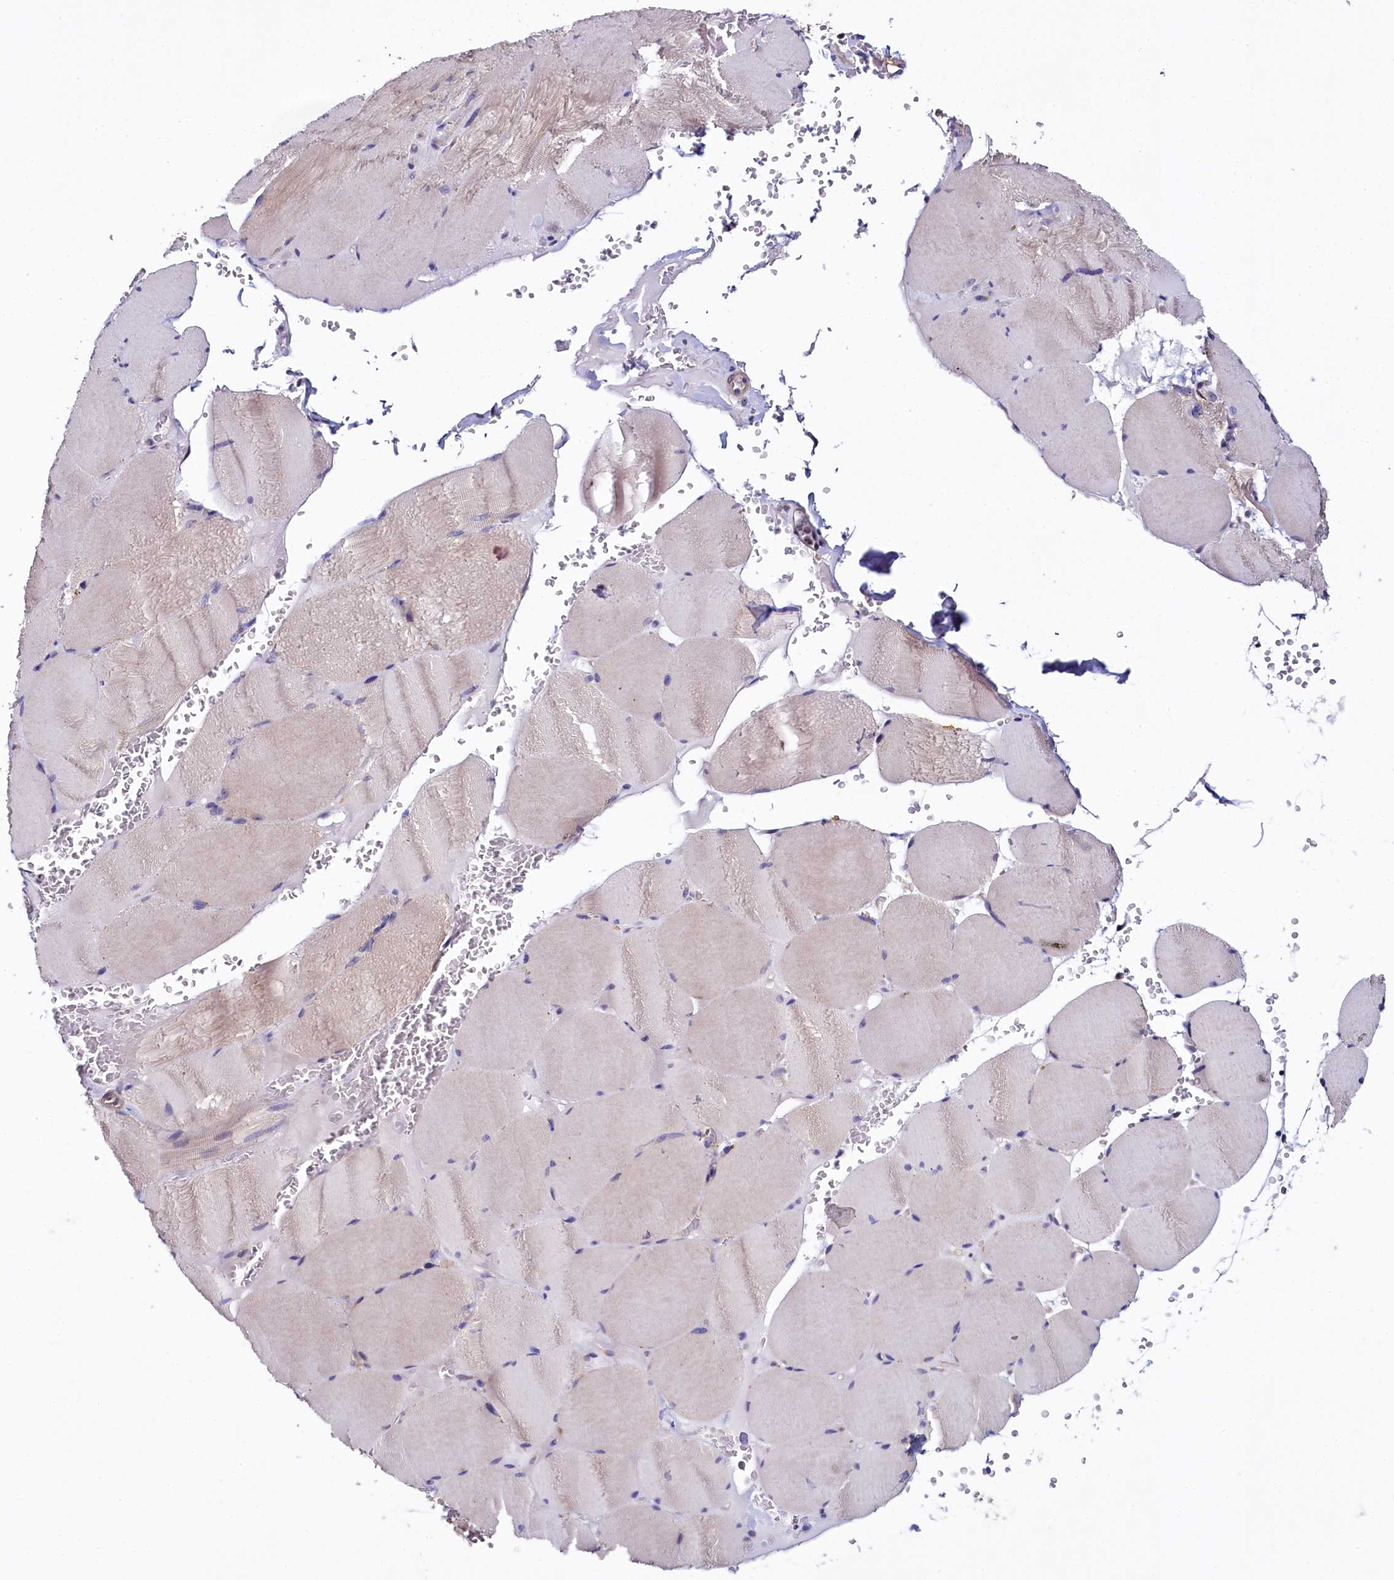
{"staining": {"intensity": "weak", "quantity": "25%-75%", "location": "cytoplasmic/membranous"}, "tissue": "skeletal muscle", "cell_type": "Myocytes", "image_type": "normal", "snomed": [{"axis": "morphology", "description": "Normal tissue, NOS"}, {"axis": "topography", "description": "Skeletal muscle"}, {"axis": "topography", "description": "Head-Neck"}], "caption": "Approximately 25%-75% of myocytes in normal human skeletal muscle exhibit weak cytoplasmic/membranous protein expression as visualized by brown immunohistochemical staining.", "gene": "CEP295", "patient": {"sex": "male", "age": 66}}